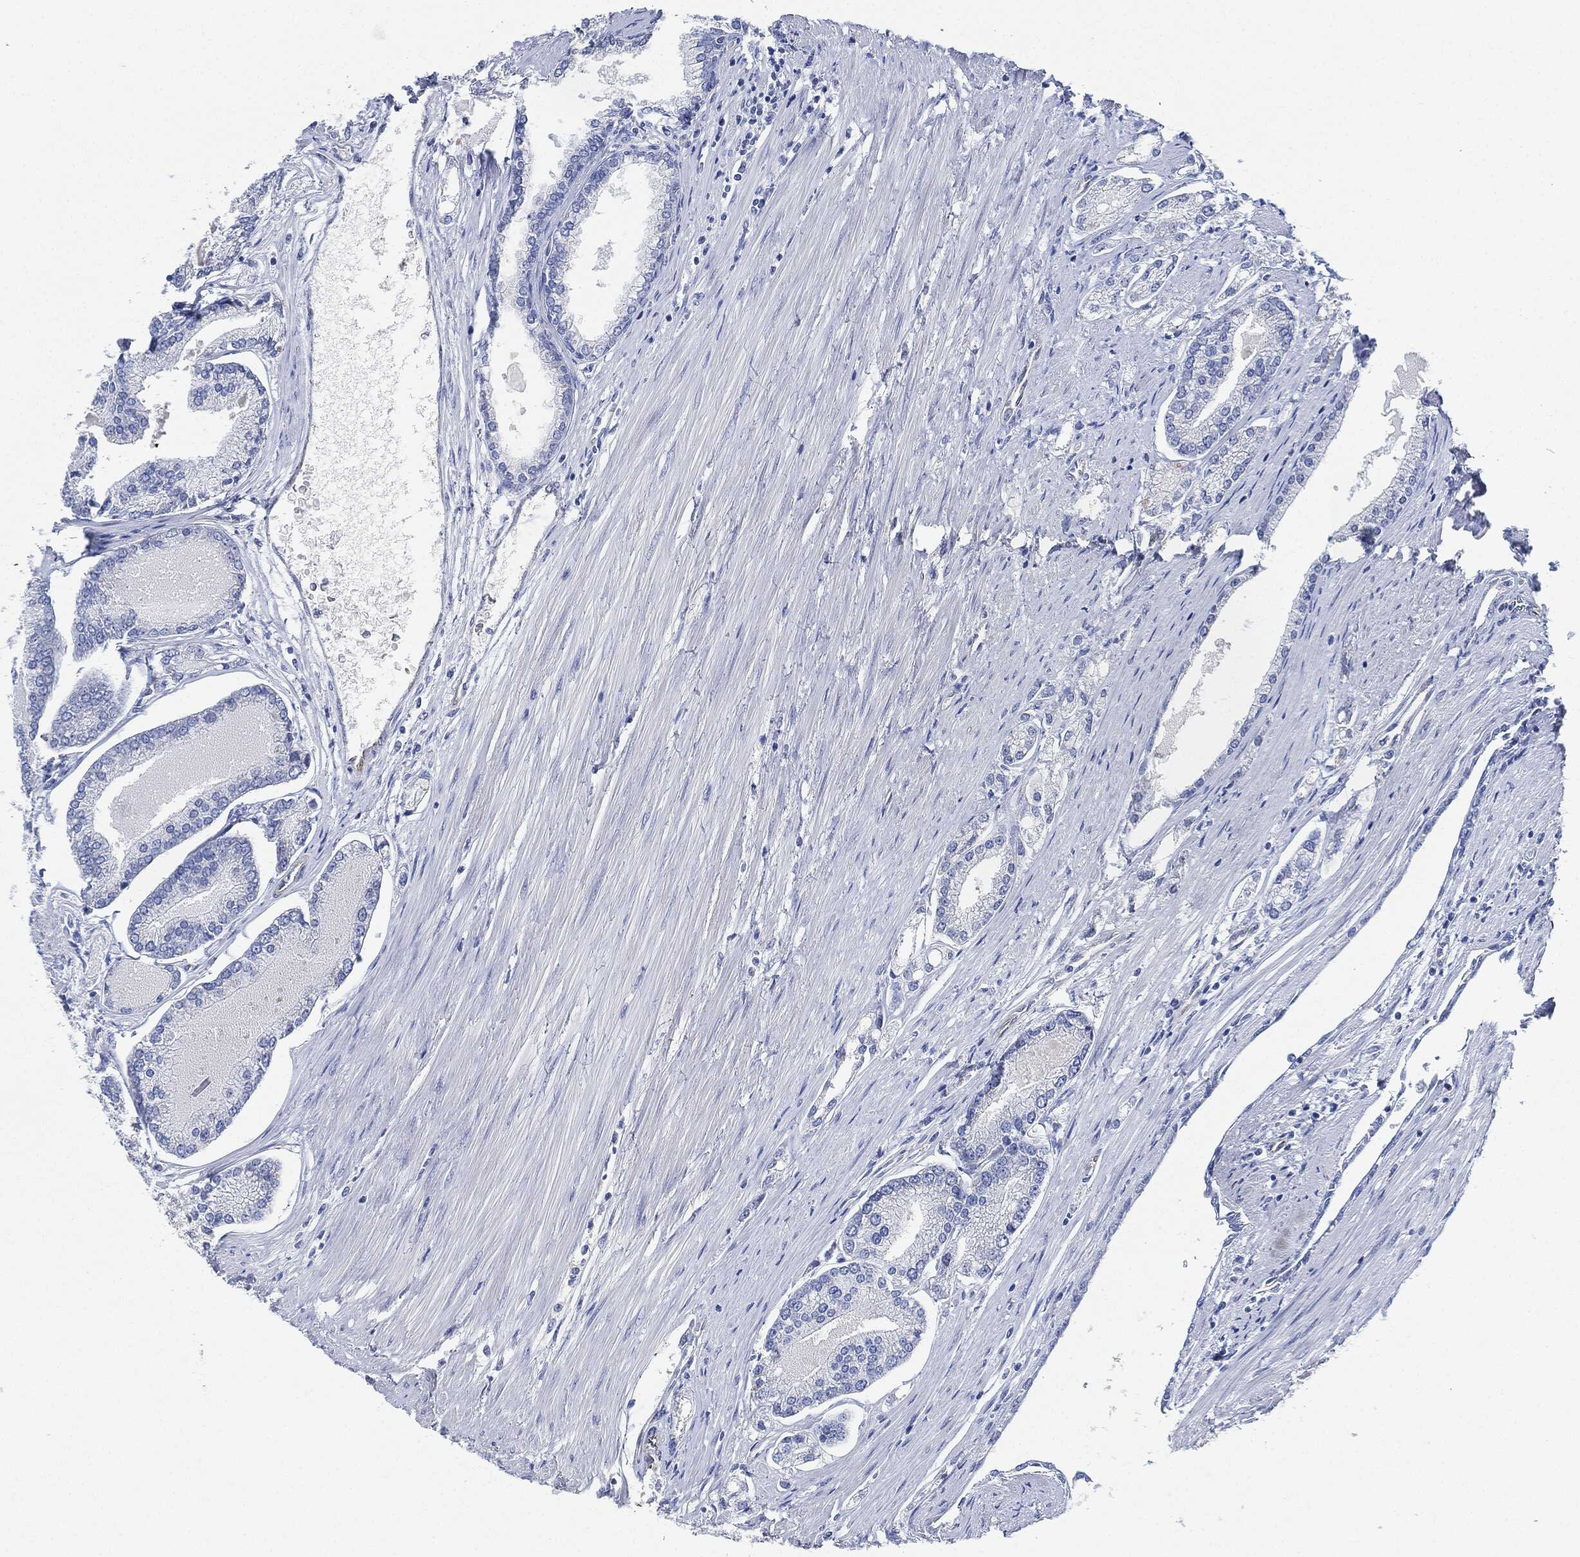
{"staining": {"intensity": "negative", "quantity": "none", "location": "none"}, "tissue": "prostate cancer", "cell_type": "Tumor cells", "image_type": "cancer", "snomed": [{"axis": "morphology", "description": "Adenocarcinoma, Low grade"}, {"axis": "topography", "description": "Prostate"}], "caption": "Protein analysis of prostate cancer (low-grade adenocarcinoma) demonstrates no significant expression in tumor cells. (Brightfield microscopy of DAB IHC at high magnification).", "gene": "THSD1", "patient": {"sex": "male", "age": 72}}